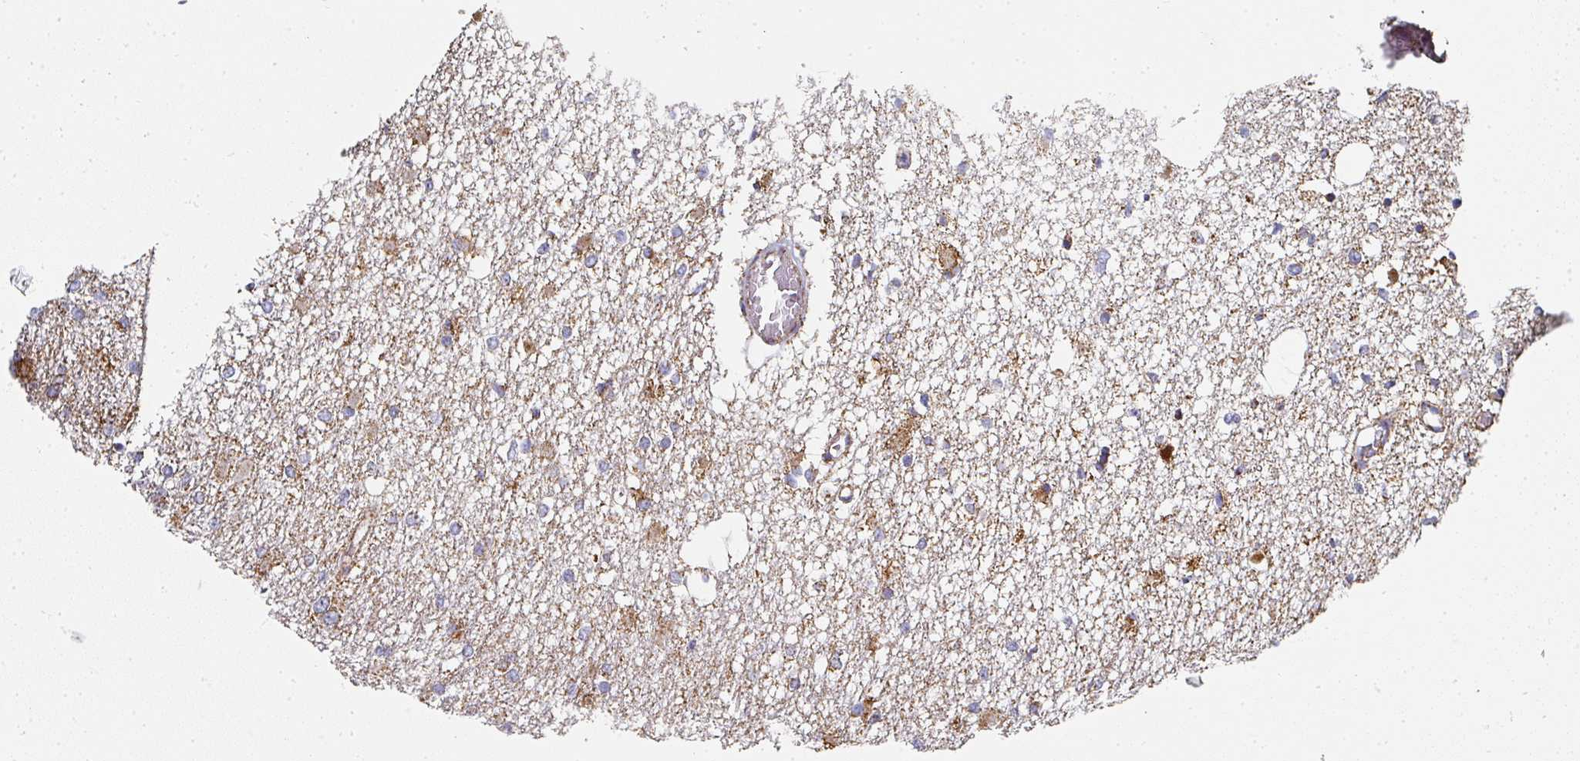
{"staining": {"intensity": "moderate", "quantity": "<25%", "location": "cytoplasmic/membranous"}, "tissue": "glioma", "cell_type": "Tumor cells", "image_type": "cancer", "snomed": [{"axis": "morphology", "description": "Glioma, malignant, Low grade"}, {"axis": "topography", "description": "Brain"}], "caption": "High-power microscopy captured an IHC photomicrograph of malignant glioma (low-grade), revealing moderate cytoplasmic/membranous positivity in about <25% of tumor cells.", "gene": "UQCRFS1", "patient": {"sex": "female", "age": 22}}